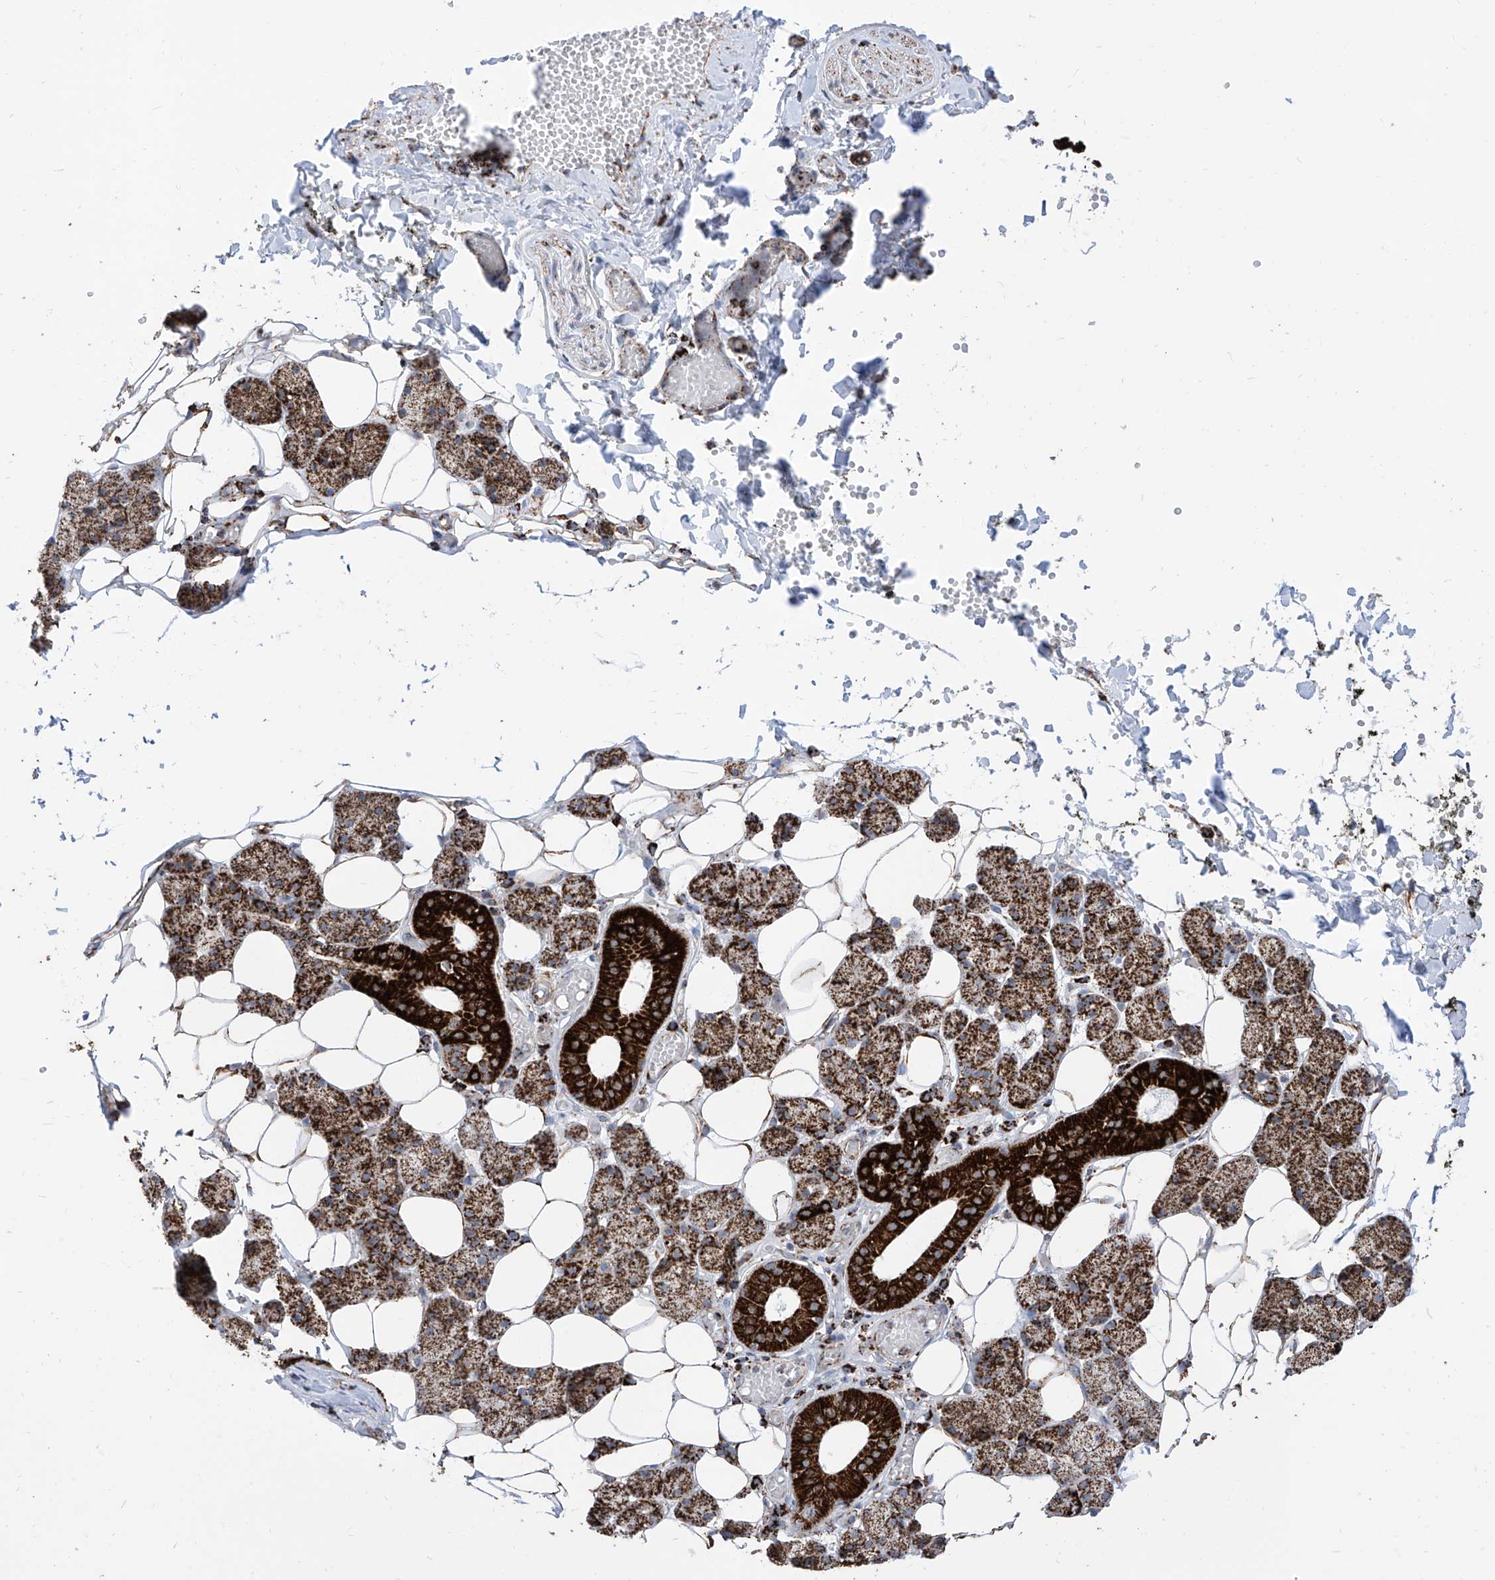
{"staining": {"intensity": "strong", "quantity": ">75%", "location": "cytoplasmic/membranous"}, "tissue": "salivary gland", "cell_type": "Glandular cells", "image_type": "normal", "snomed": [{"axis": "morphology", "description": "Normal tissue, NOS"}, {"axis": "topography", "description": "Salivary gland"}], "caption": "A histopathology image showing strong cytoplasmic/membranous positivity in about >75% of glandular cells in unremarkable salivary gland, as visualized by brown immunohistochemical staining.", "gene": "COX5B", "patient": {"sex": "female", "age": 33}}